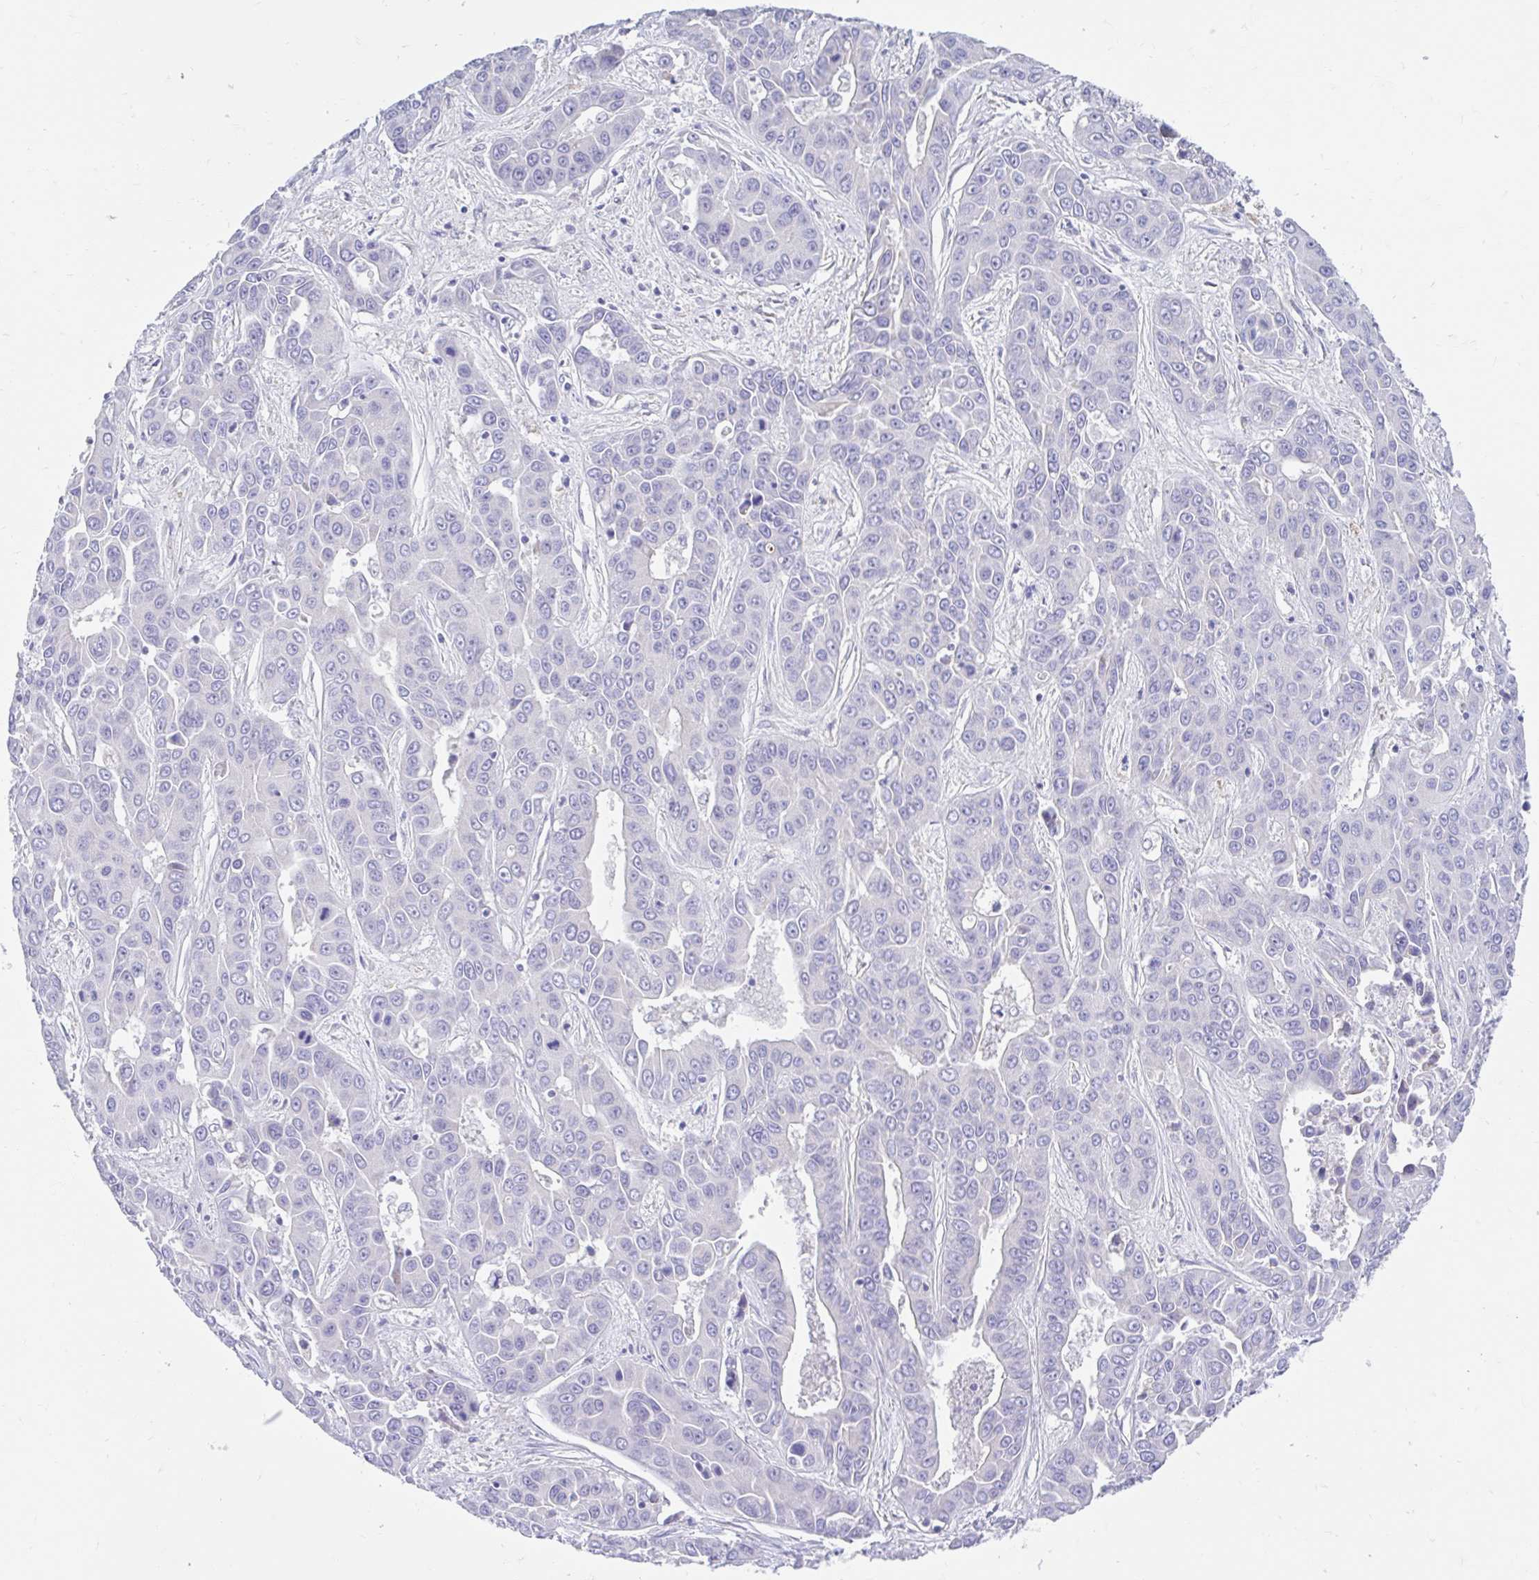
{"staining": {"intensity": "negative", "quantity": "none", "location": "none"}, "tissue": "liver cancer", "cell_type": "Tumor cells", "image_type": "cancer", "snomed": [{"axis": "morphology", "description": "Cholangiocarcinoma"}, {"axis": "topography", "description": "Liver"}], "caption": "DAB immunohistochemical staining of human liver cancer (cholangiocarcinoma) exhibits no significant expression in tumor cells.", "gene": "CCSAP", "patient": {"sex": "female", "age": 52}}